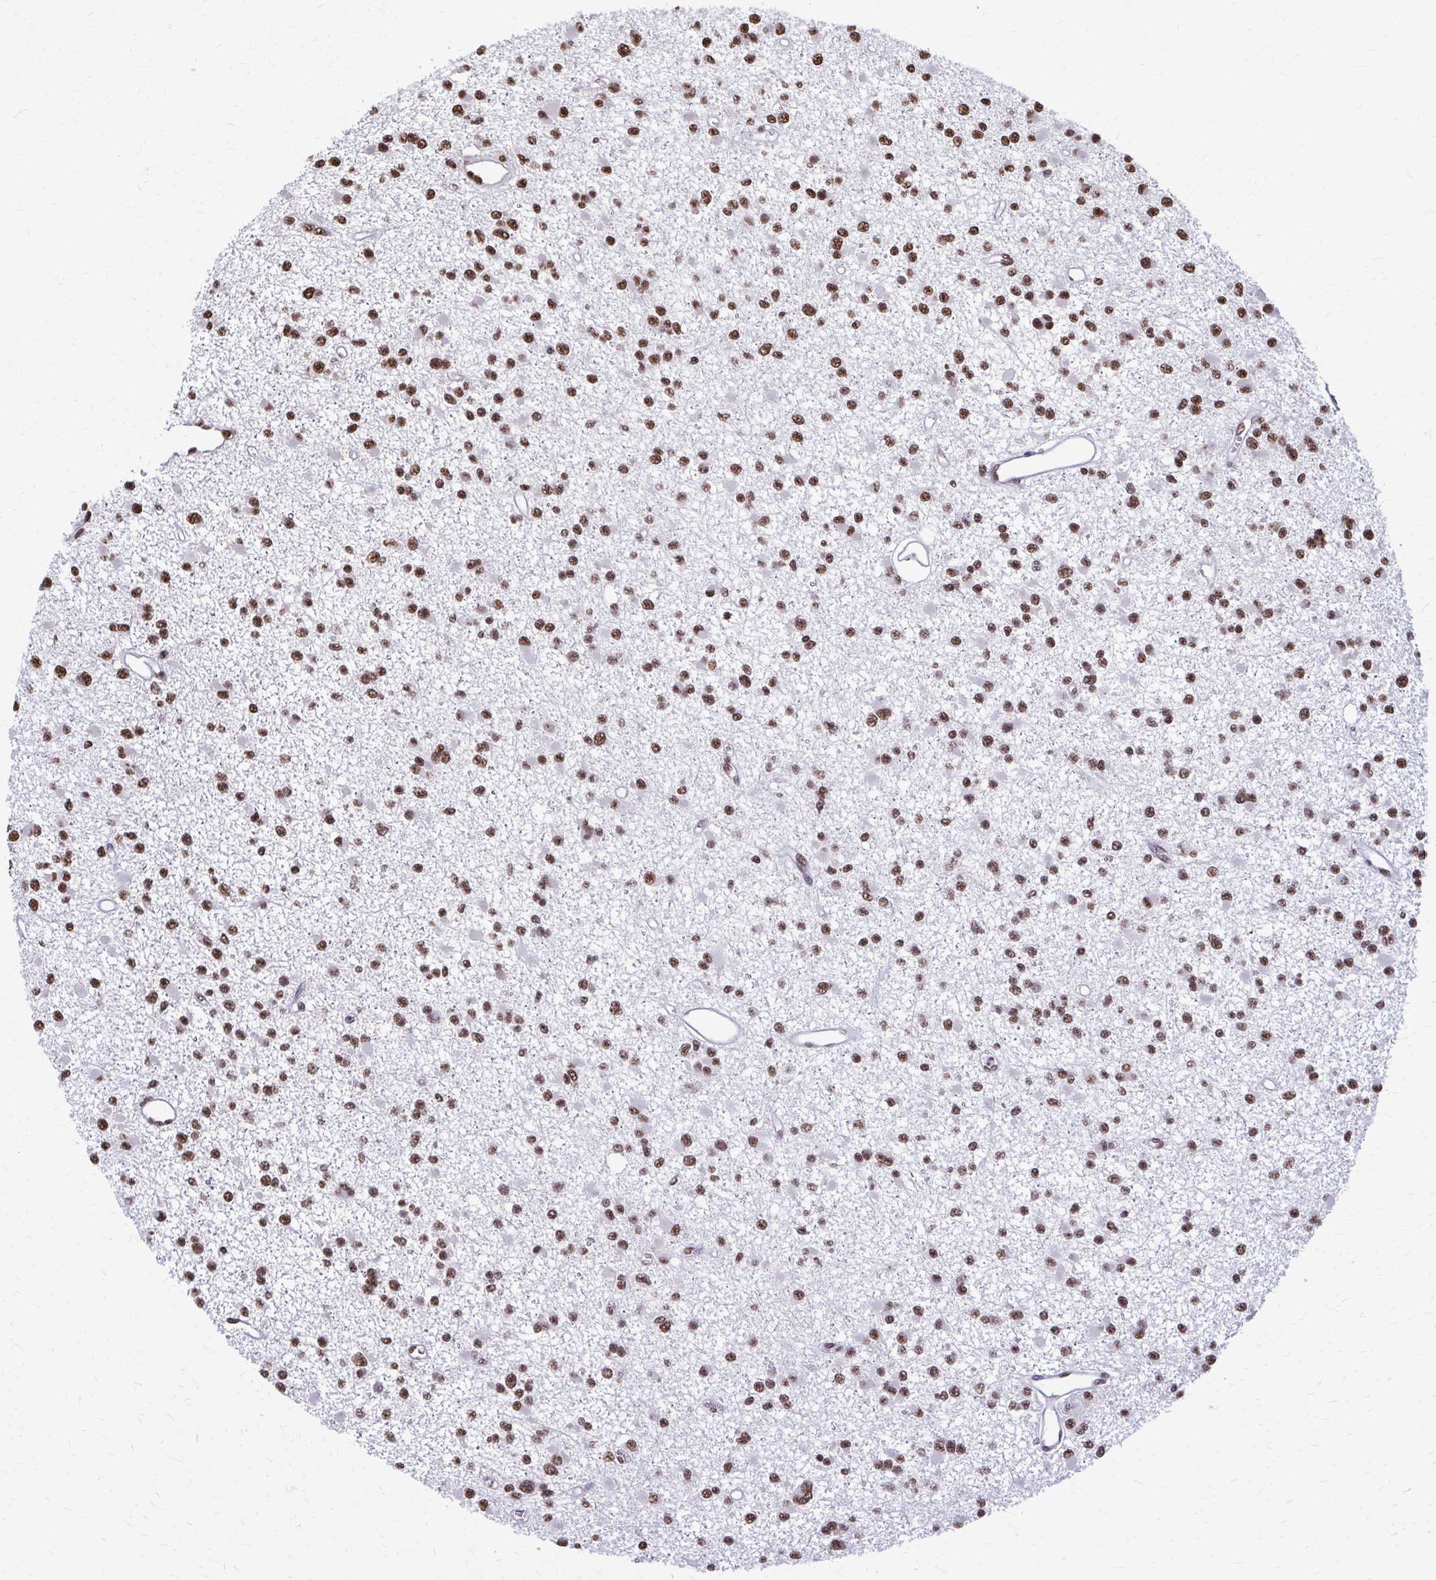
{"staining": {"intensity": "moderate", "quantity": ">75%", "location": "nuclear"}, "tissue": "glioma", "cell_type": "Tumor cells", "image_type": "cancer", "snomed": [{"axis": "morphology", "description": "Glioma, malignant, Low grade"}, {"axis": "topography", "description": "Brain"}], "caption": "Immunohistochemistry (DAB) staining of human glioma reveals moderate nuclear protein expression in approximately >75% of tumor cells. The protein is shown in brown color, while the nuclei are stained blue.", "gene": "SNRPA", "patient": {"sex": "female", "age": 22}}